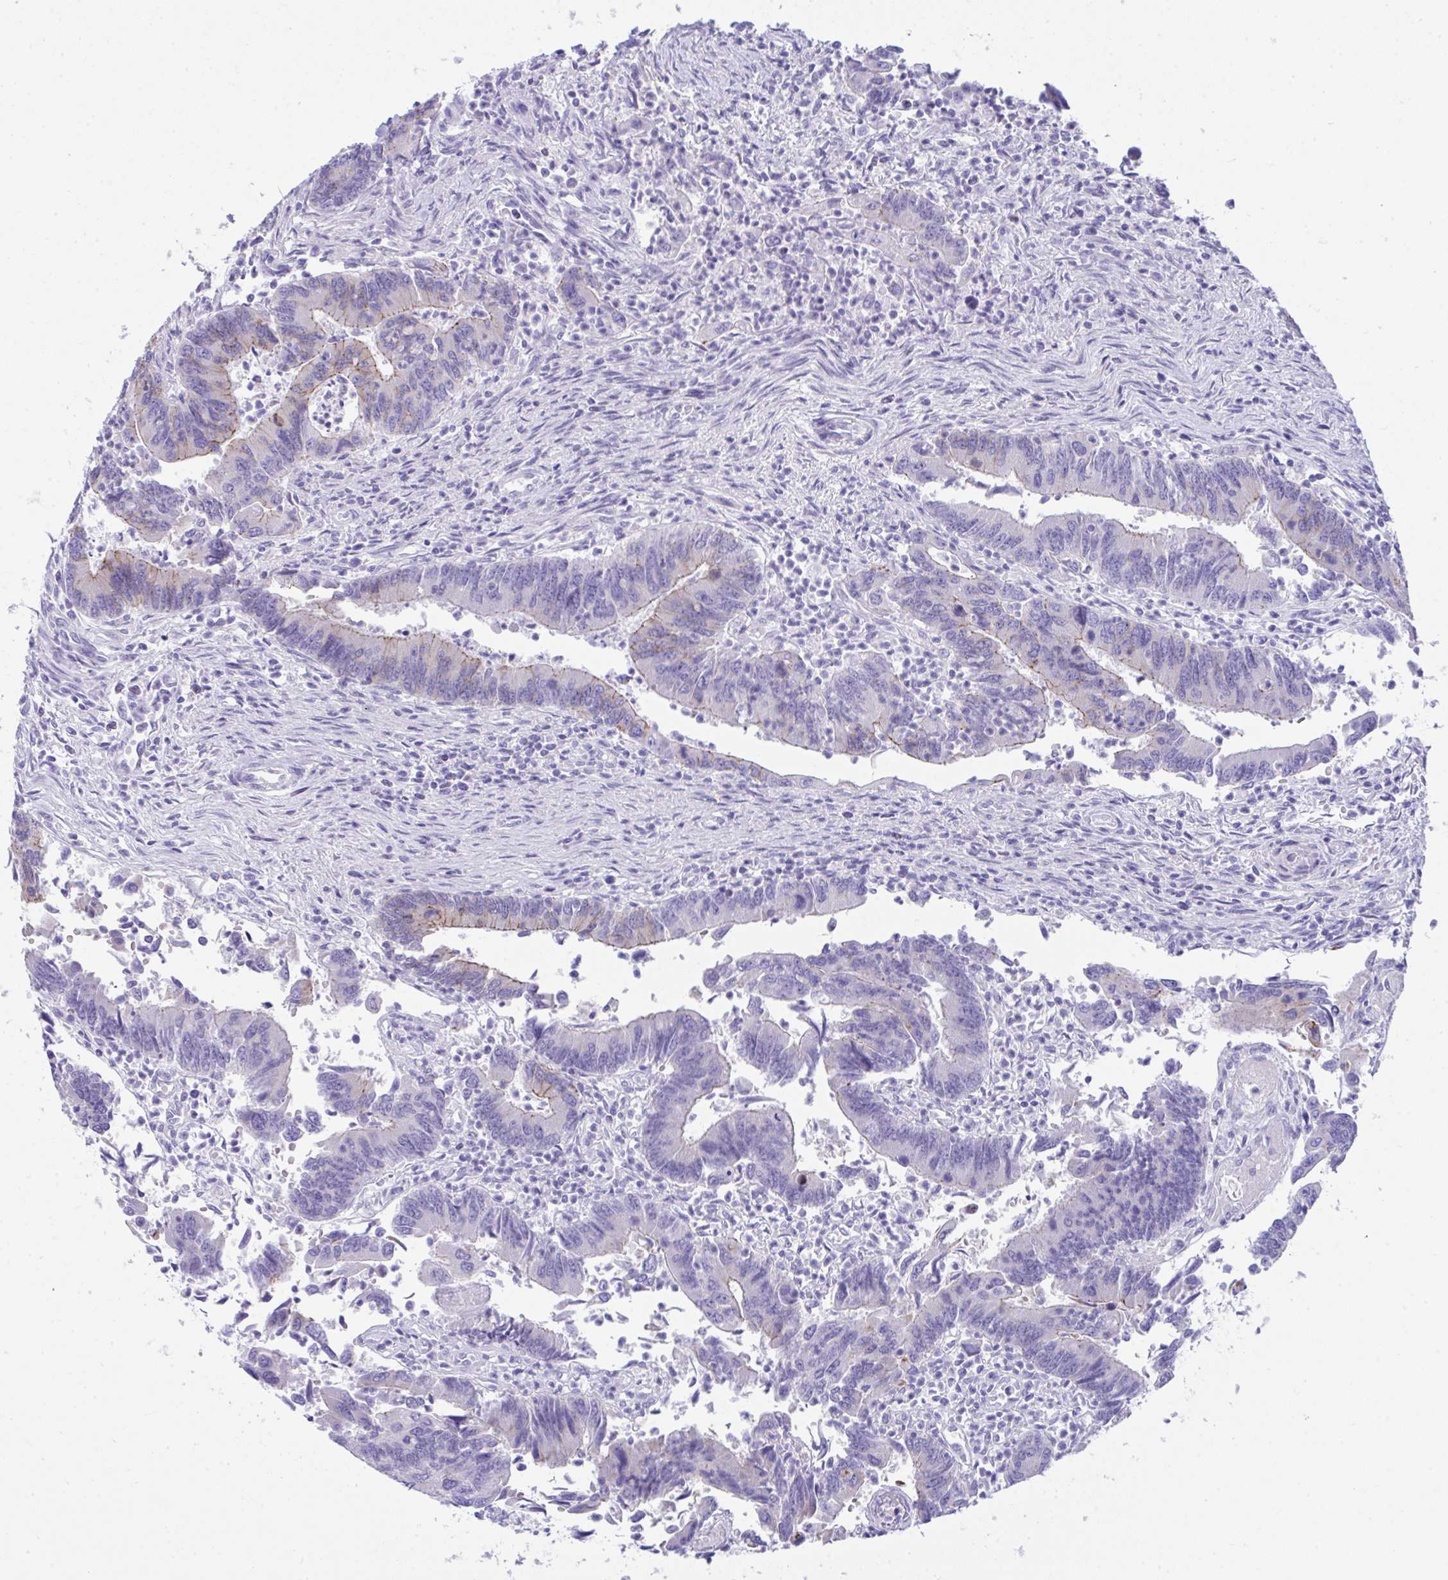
{"staining": {"intensity": "weak", "quantity": "25%-75%", "location": "cytoplasmic/membranous"}, "tissue": "colorectal cancer", "cell_type": "Tumor cells", "image_type": "cancer", "snomed": [{"axis": "morphology", "description": "Adenocarcinoma, NOS"}, {"axis": "topography", "description": "Colon"}], "caption": "This is an image of immunohistochemistry (IHC) staining of colorectal cancer (adenocarcinoma), which shows weak expression in the cytoplasmic/membranous of tumor cells.", "gene": "GLB1L2", "patient": {"sex": "female", "age": 67}}